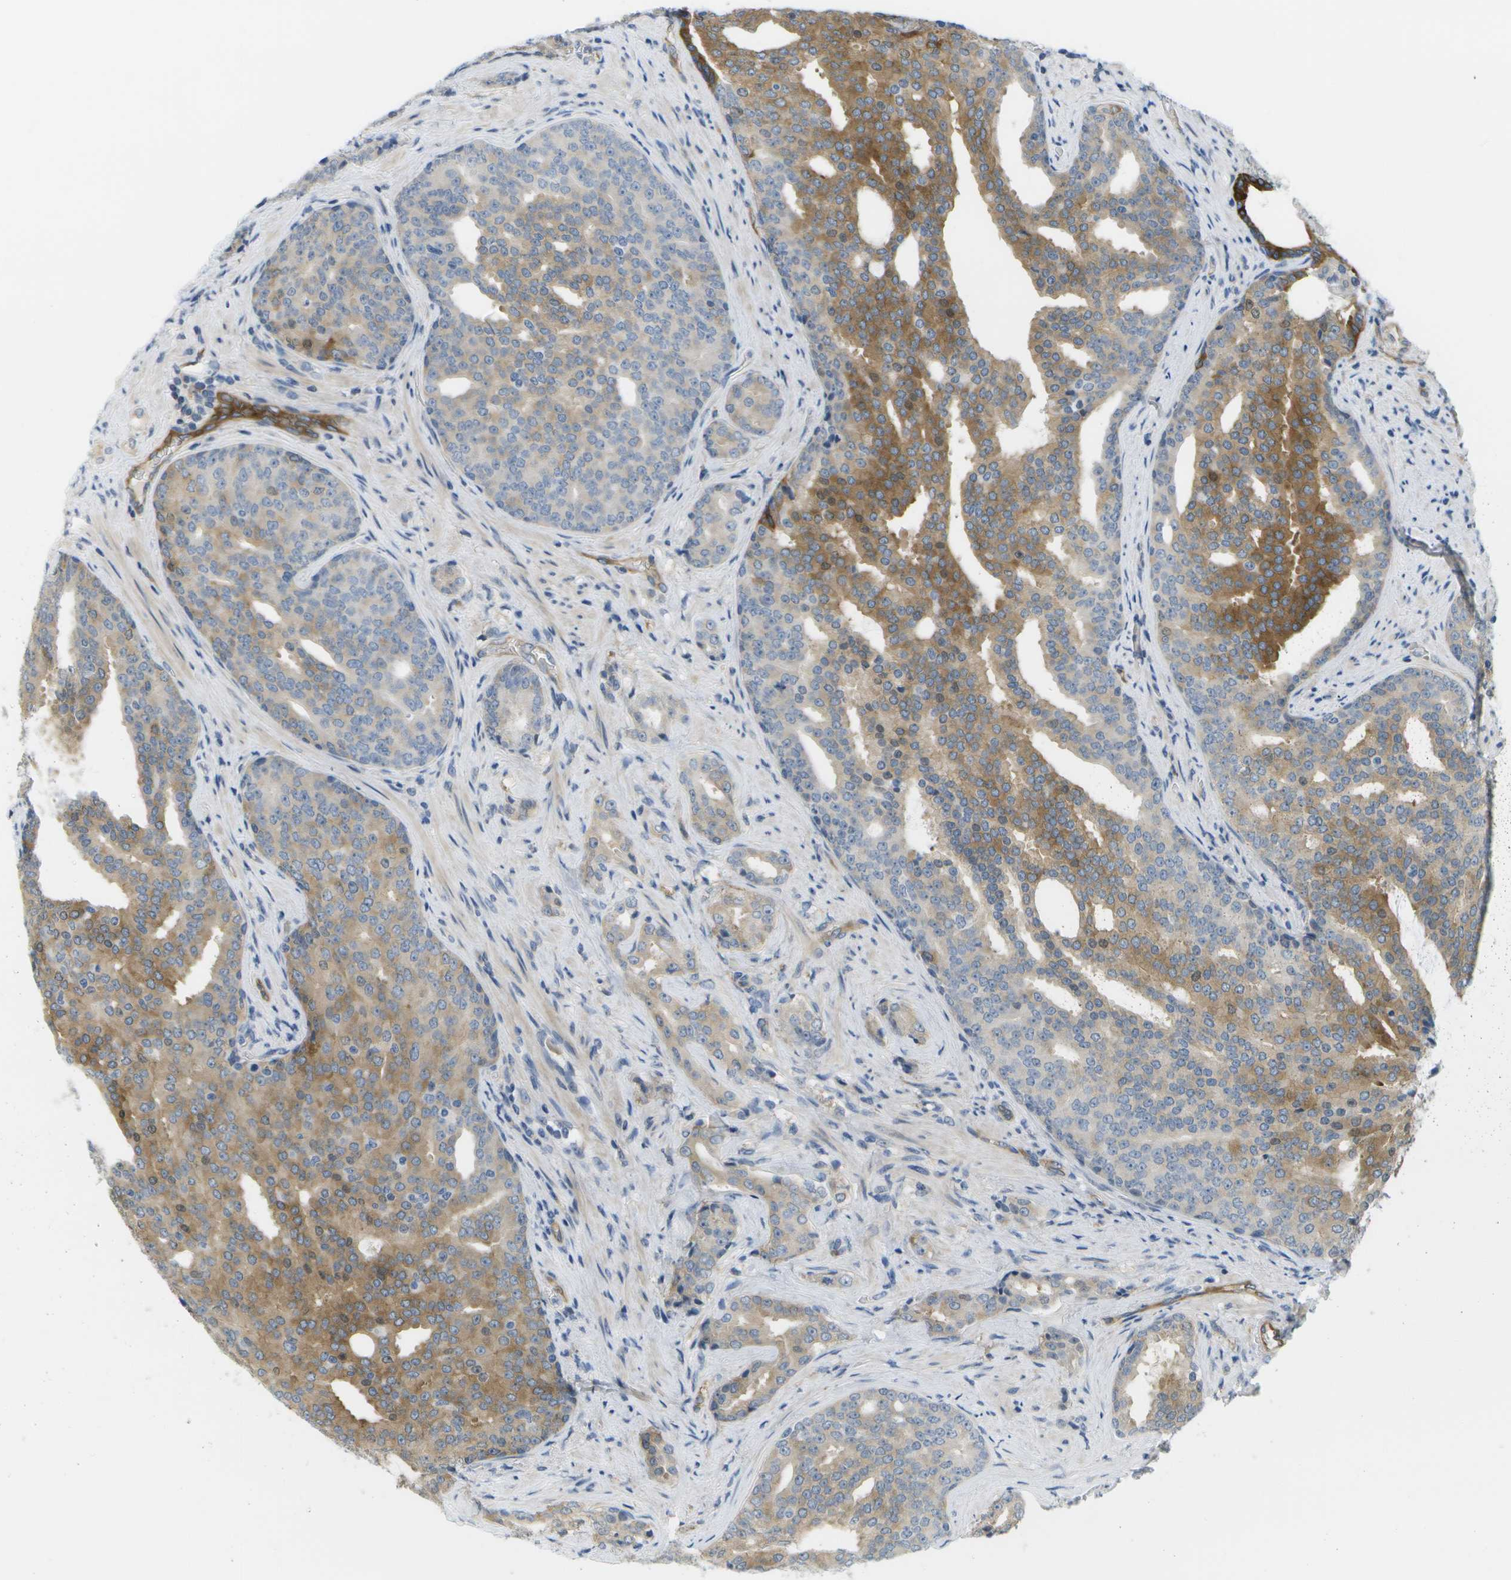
{"staining": {"intensity": "moderate", "quantity": "25%-75%", "location": "cytoplasmic/membranous"}, "tissue": "prostate cancer", "cell_type": "Tumor cells", "image_type": "cancer", "snomed": [{"axis": "morphology", "description": "Adenocarcinoma, High grade"}, {"axis": "topography", "description": "Prostate"}], "caption": "Tumor cells demonstrate medium levels of moderate cytoplasmic/membranous positivity in approximately 25%-75% of cells in human prostate cancer (high-grade adenocarcinoma).", "gene": "MARCHF8", "patient": {"sex": "male", "age": 71}}